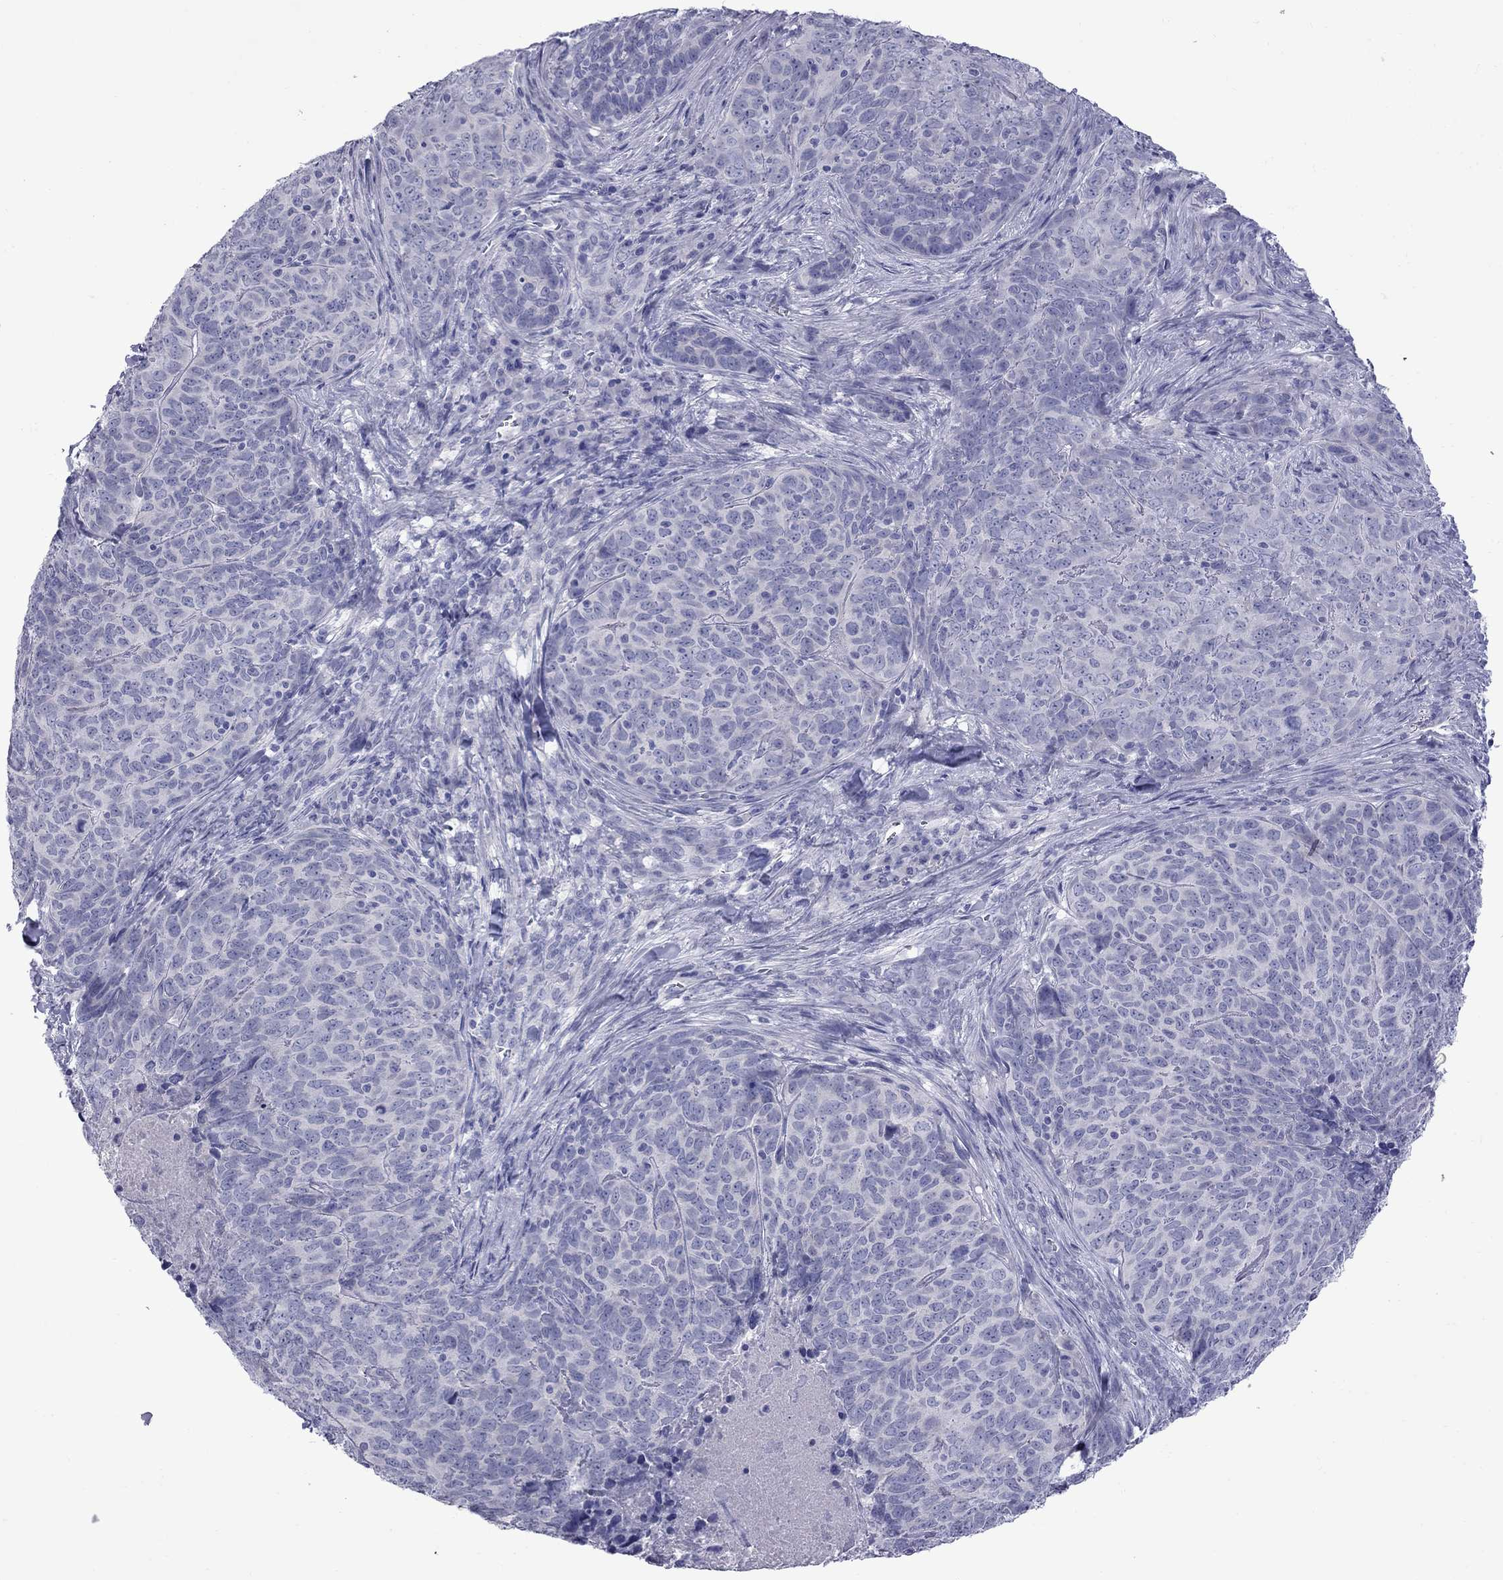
{"staining": {"intensity": "negative", "quantity": "none", "location": "none"}, "tissue": "skin cancer", "cell_type": "Tumor cells", "image_type": "cancer", "snomed": [{"axis": "morphology", "description": "Squamous cell carcinoma, NOS"}, {"axis": "topography", "description": "Skin"}, {"axis": "topography", "description": "Anal"}], "caption": "Squamous cell carcinoma (skin) stained for a protein using immunohistochemistry (IHC) shows no staining tumor cells.", "gene": "EPPIN", "patient": {"sex": "female", "age": 51}}